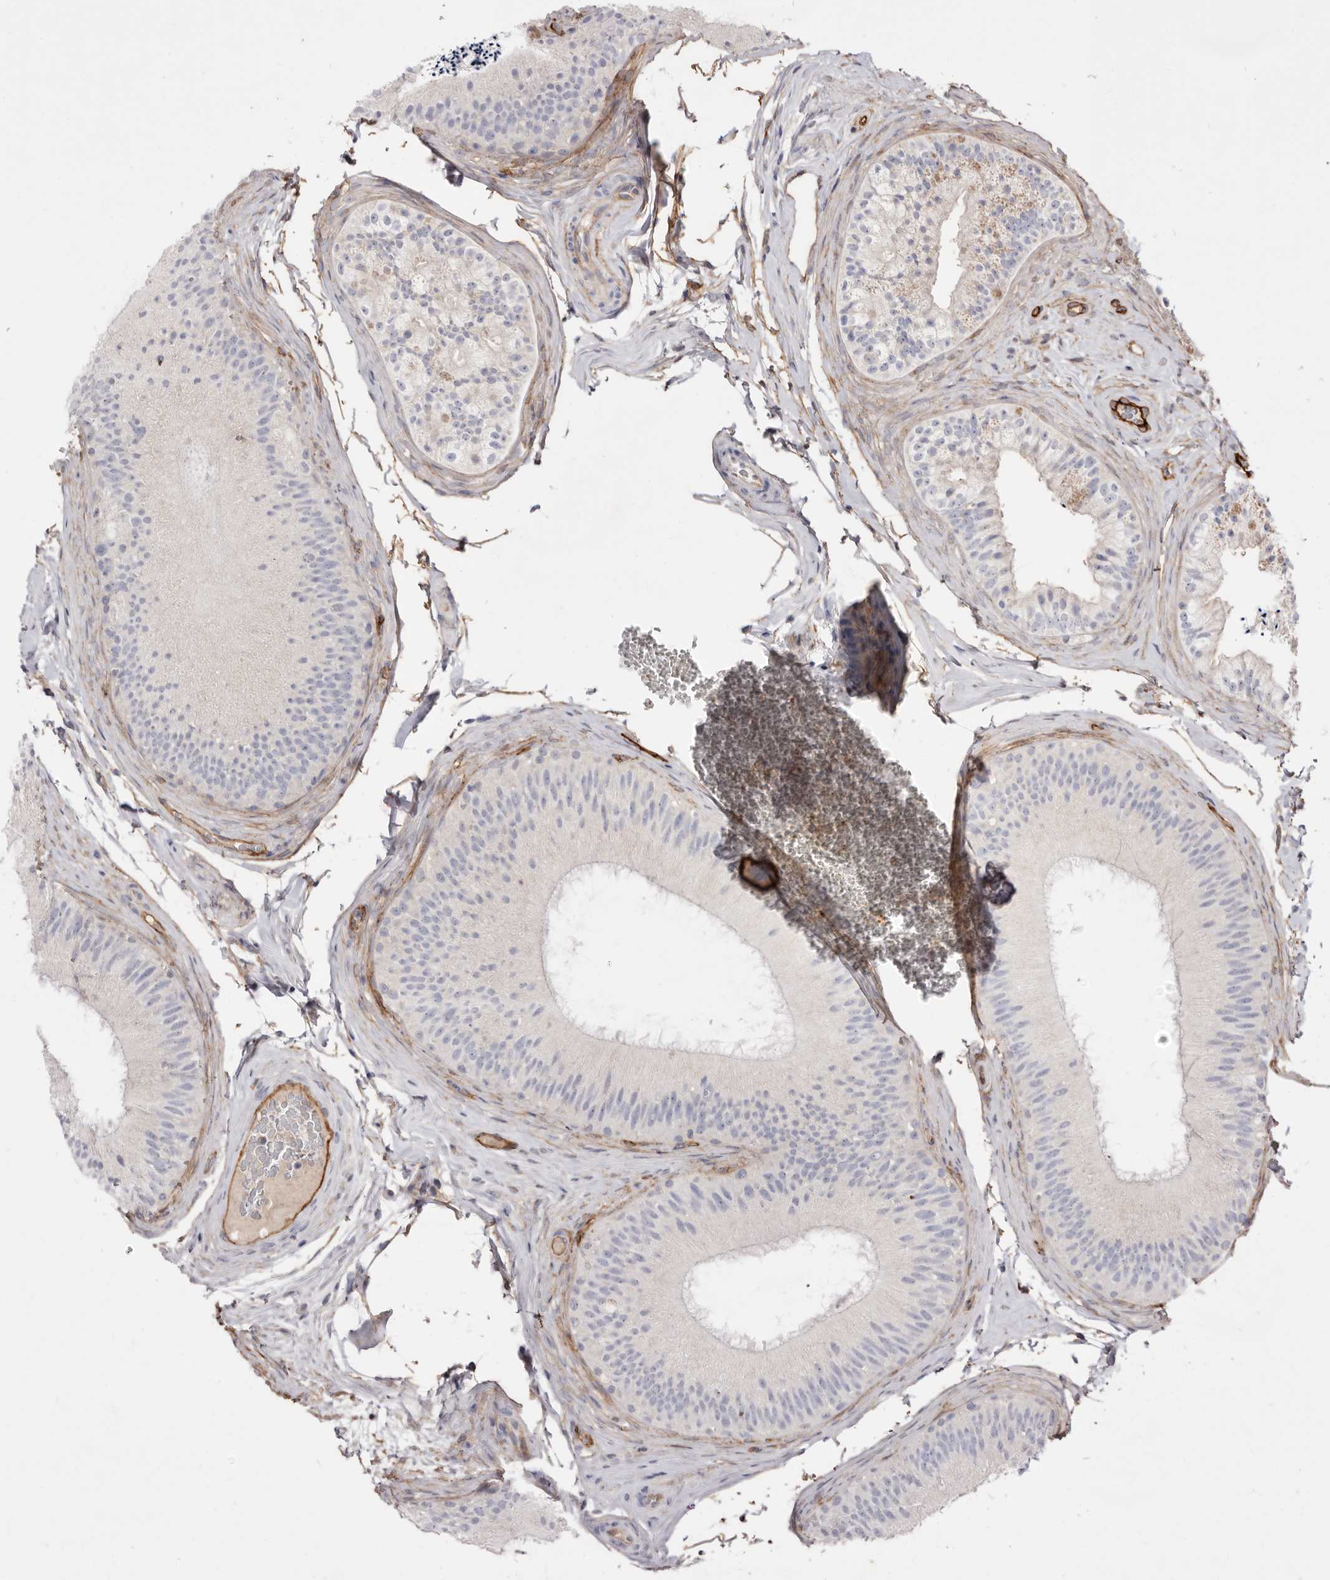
{"staining": {"intensity": "negative", "quantity": "none", "location": "none"}, "tissue": "epididymis", "cell_type": "Glandular cells", "image_type": "normal", "snomed": [{"axis": "morphology", "description": "Normal tissue, NOS"}, {"axis": "topography", "description": "Epididymis"}], "caption": "IHC of normal human epididymis reveals no positivity in glandular cells. Nuclei are stained in blue.", "gene": "LRRC66", "patient": {"sex": "male", "age": 45}}